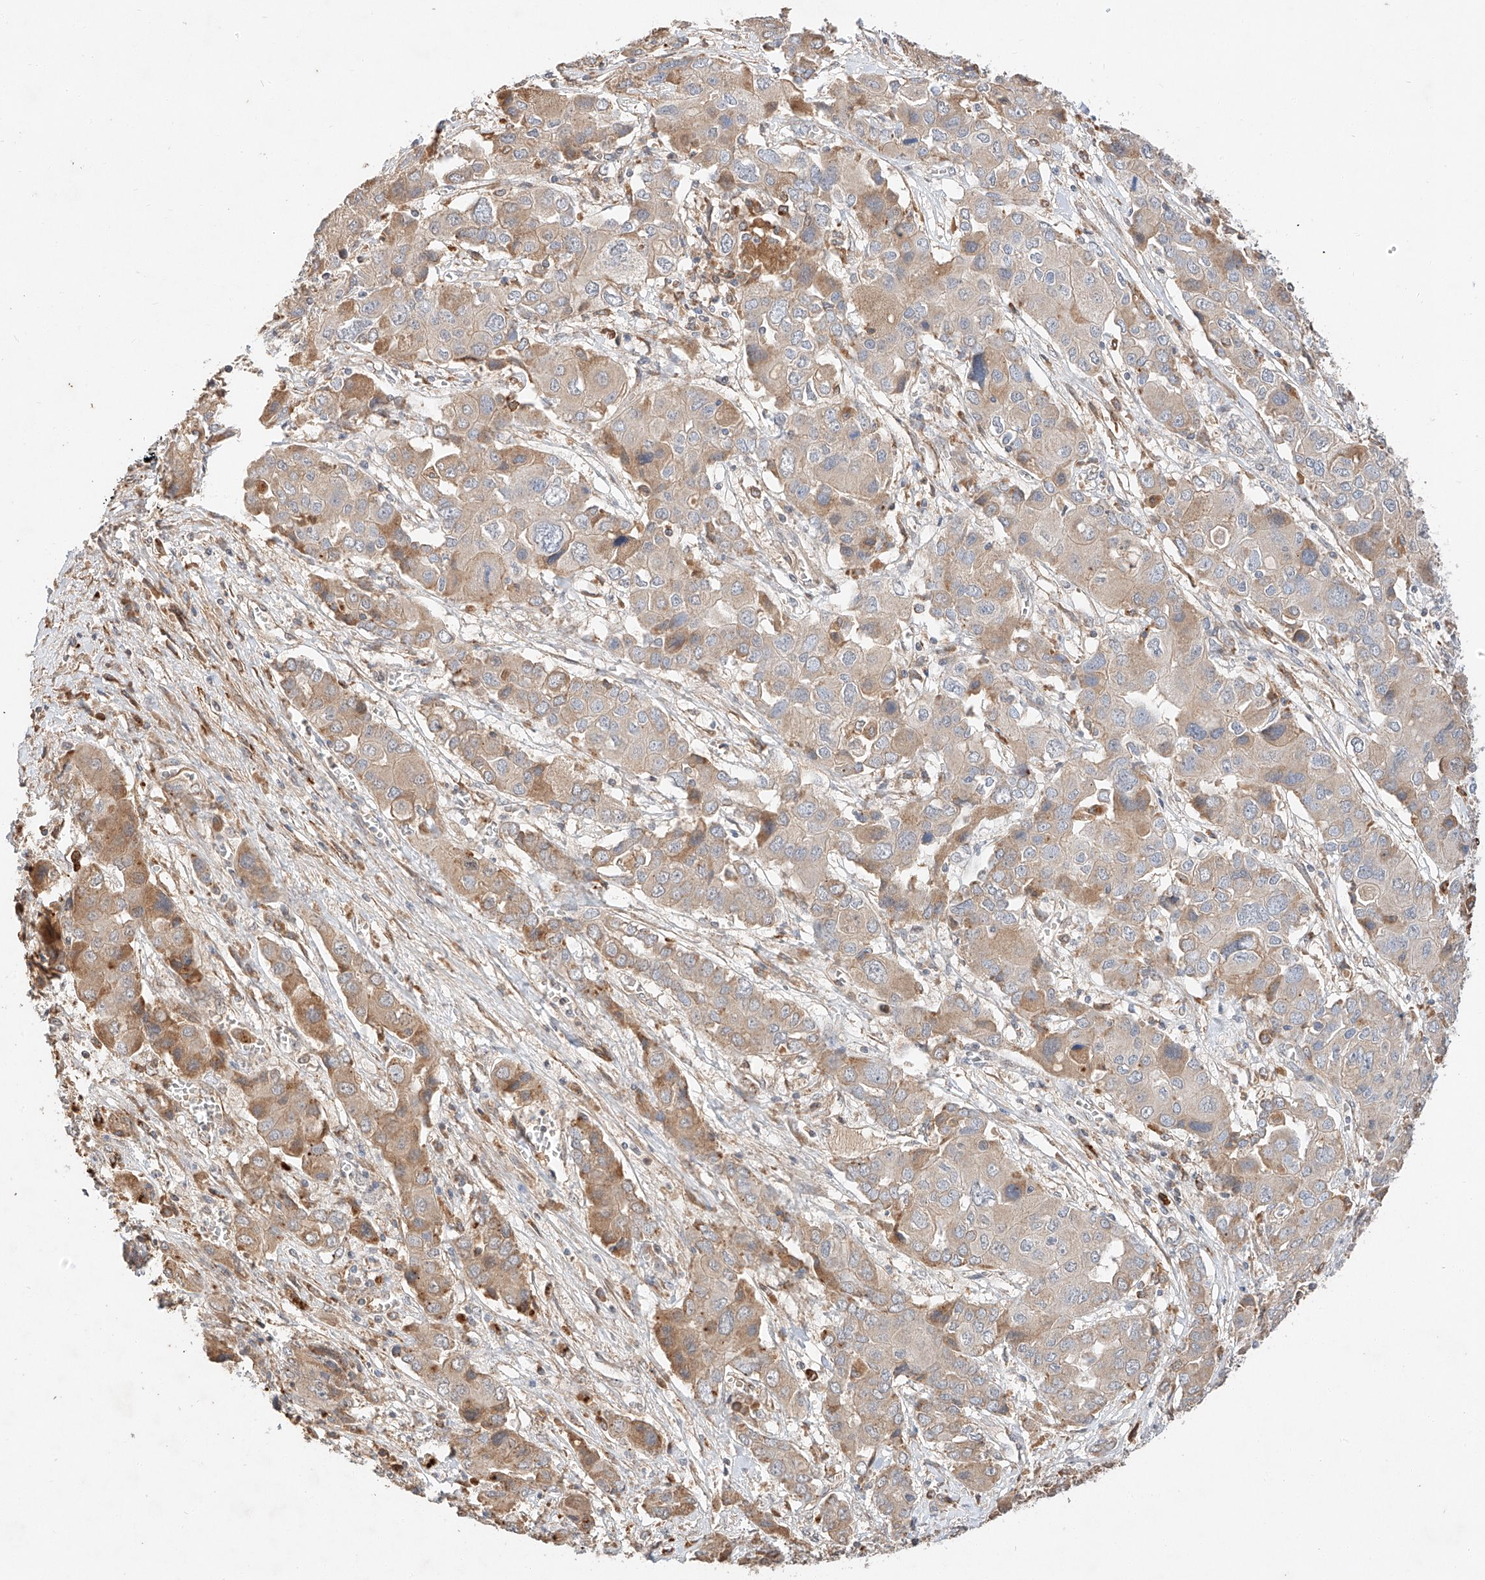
{"staining": {"intensity": "moderate", "quantity": "<25%", "location": "cytoplasmic/membranous"}, "tissue": "liver cancer", "cell_type": "Tumor cells", "image_type": "cancer", "snomed": [{"axis": "morphology", "description": "Cholangiocarcinoma"}, {"axis": "topography", "description": "Liver"}], "caption": "Human liver cancer stained with a brown dye exhibits moderate cytoplasmic/membranous positive staining in about <25% of tumor cells.", "gene": "SUSD6", "patient": {"sex": "male", "age": 67}}